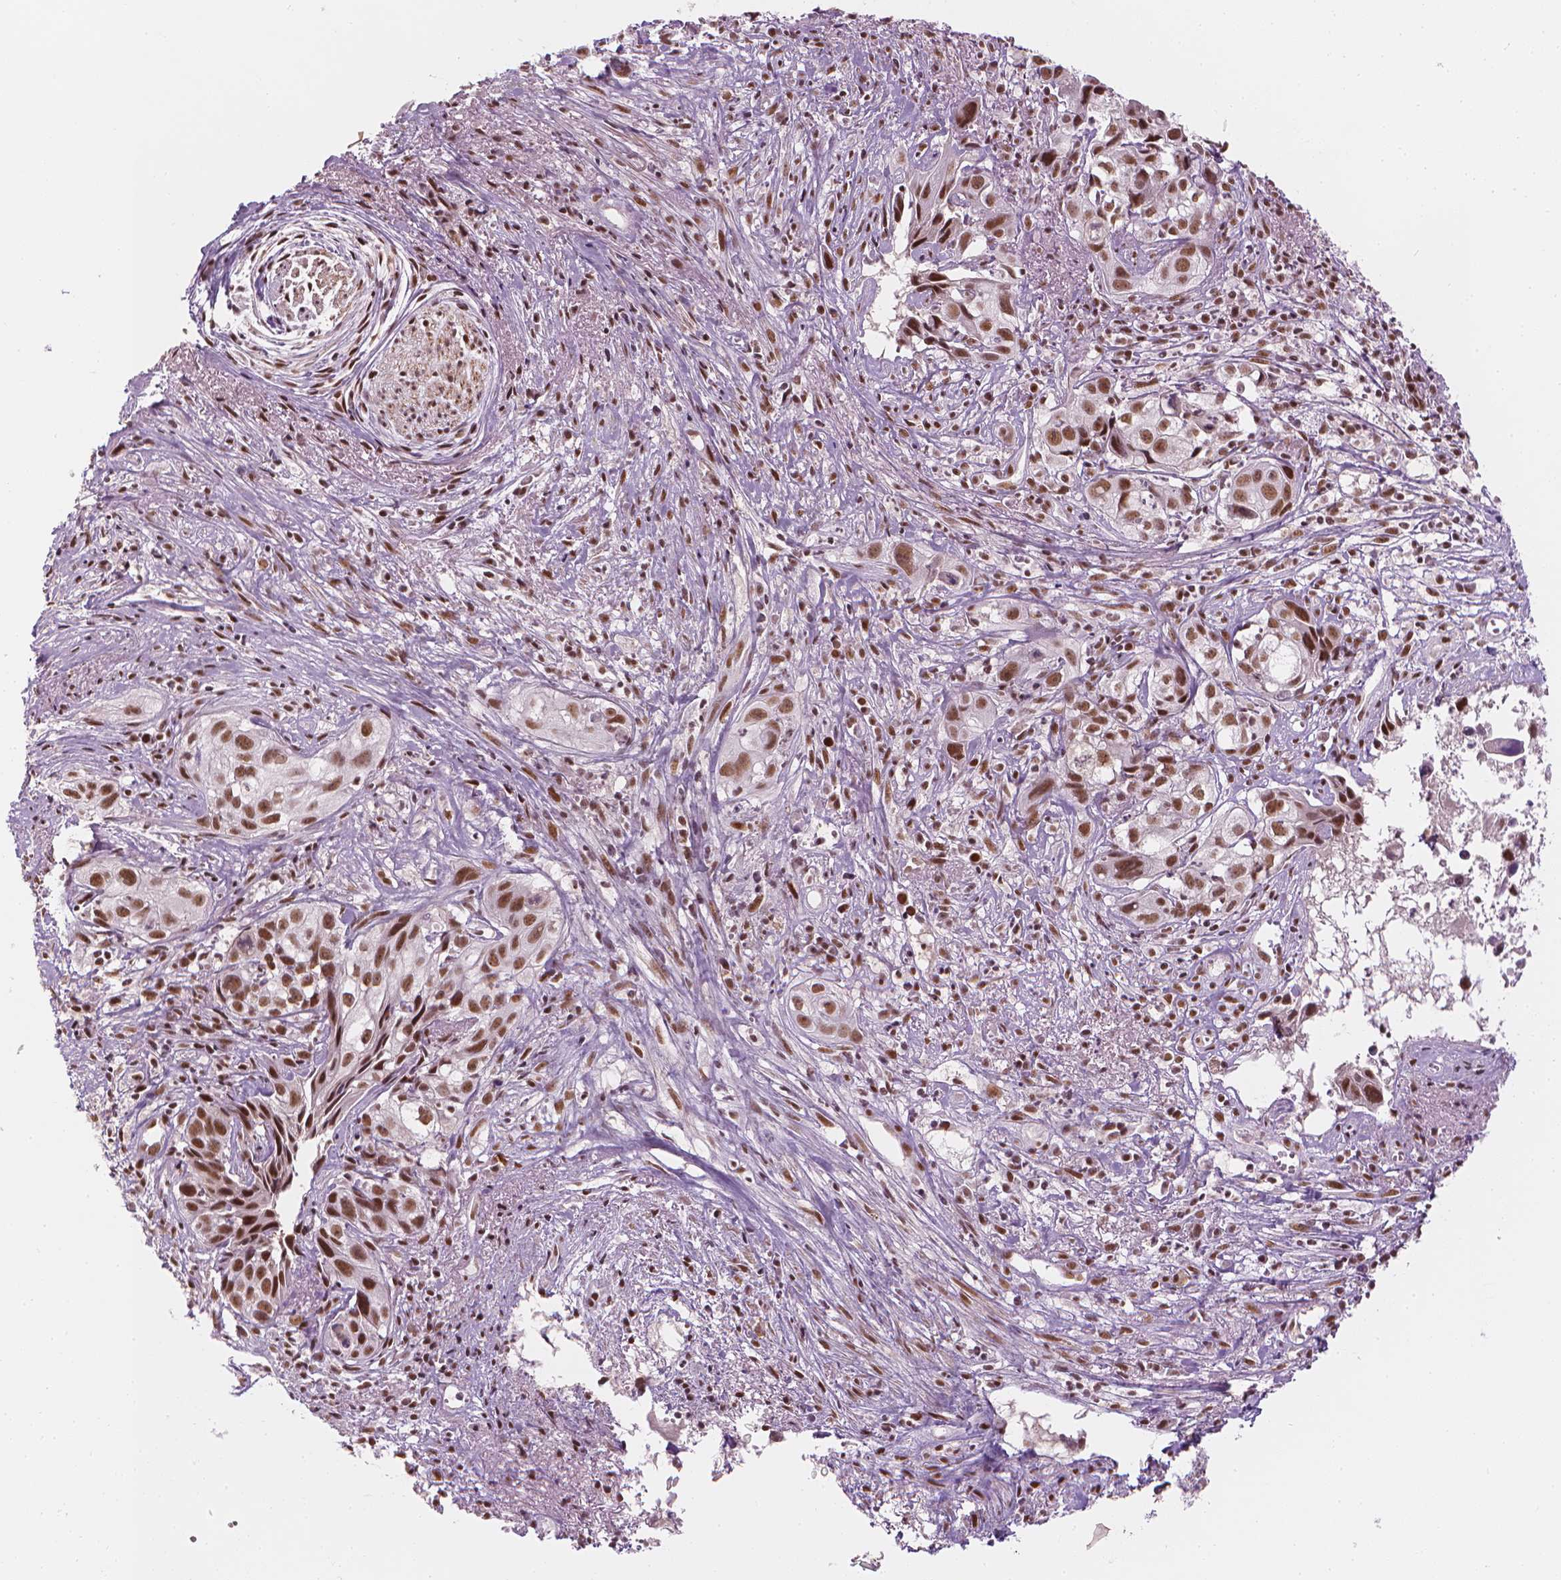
{"staining": {"intensity": "moderate", "quantity": ">75%", "location": "nuclear"}, "tissue": "cervical cancer", "cell_type": "Tumor cells", "image_type": "cancer", "snomed": [{"axis": "morphology", "description": "Squamous cell carcinoma, NOS"}, {"axis": "topography", "description": "Cervix"}], "caption": "Tumor cells reveal medium levels of moderate nuclear expression in approximately >75% of cells in human cervical squamous cell carcinoma.", "gene": "ELF2", "patient": {"sex": "female", "age": 53}}